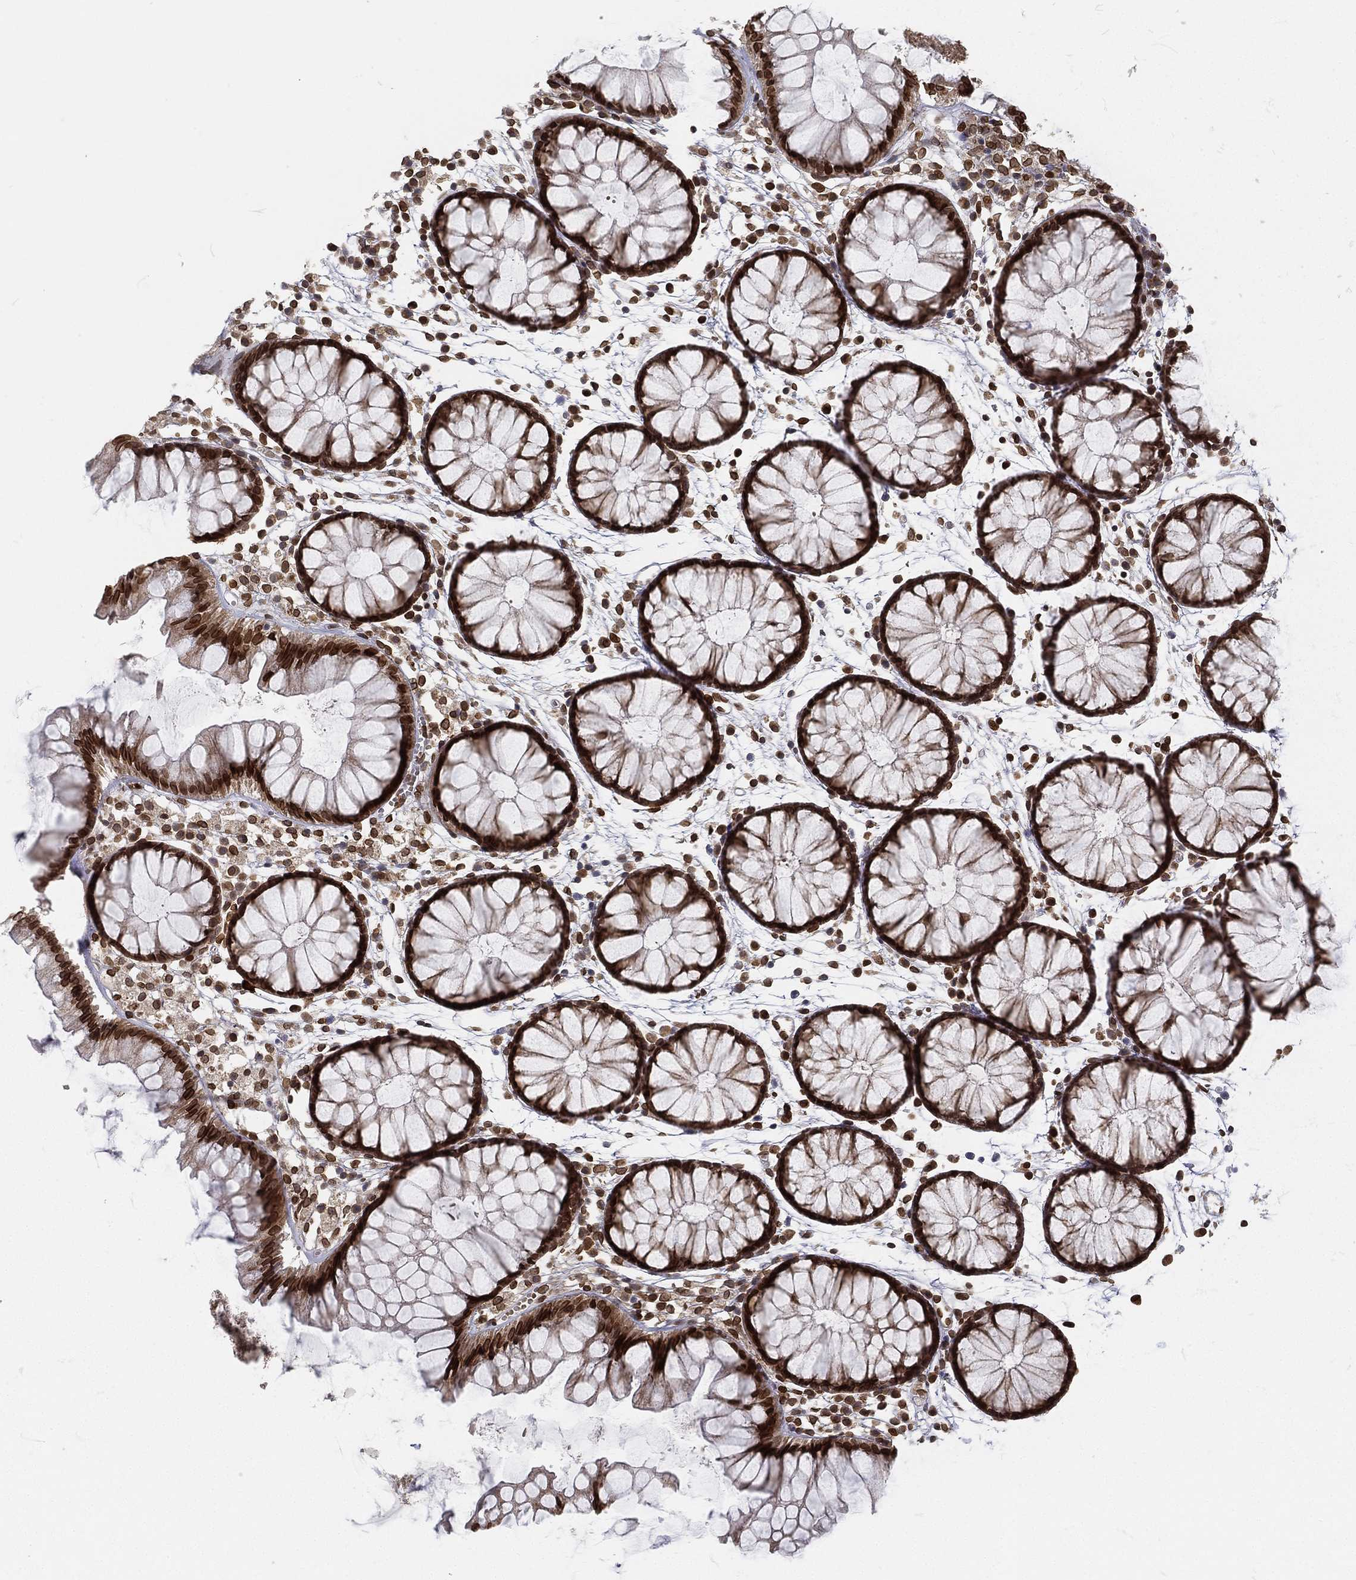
{"staining": {"intensity": "strong", "quantity": ">75%", "location": "nuclear"}, "tissue": "colon", "cell_type": "Endothelial cells", "image_type": "normal", "snomed": [{"axis": "morphology", "description": "Normal tissue, NOS"}, {"axis": "morphology", "description": "Adenocarcinoma, NOS"}, {"axis": "topography", "description": "Colon"}], "caption": "Strong nuclear positivity for a protein is present in approximately >75% of endothelial cells of normal colon using immunohistochemistry (IHC).", "gene": "PALB2", "patient": {"sex": "male", "age": 65}}